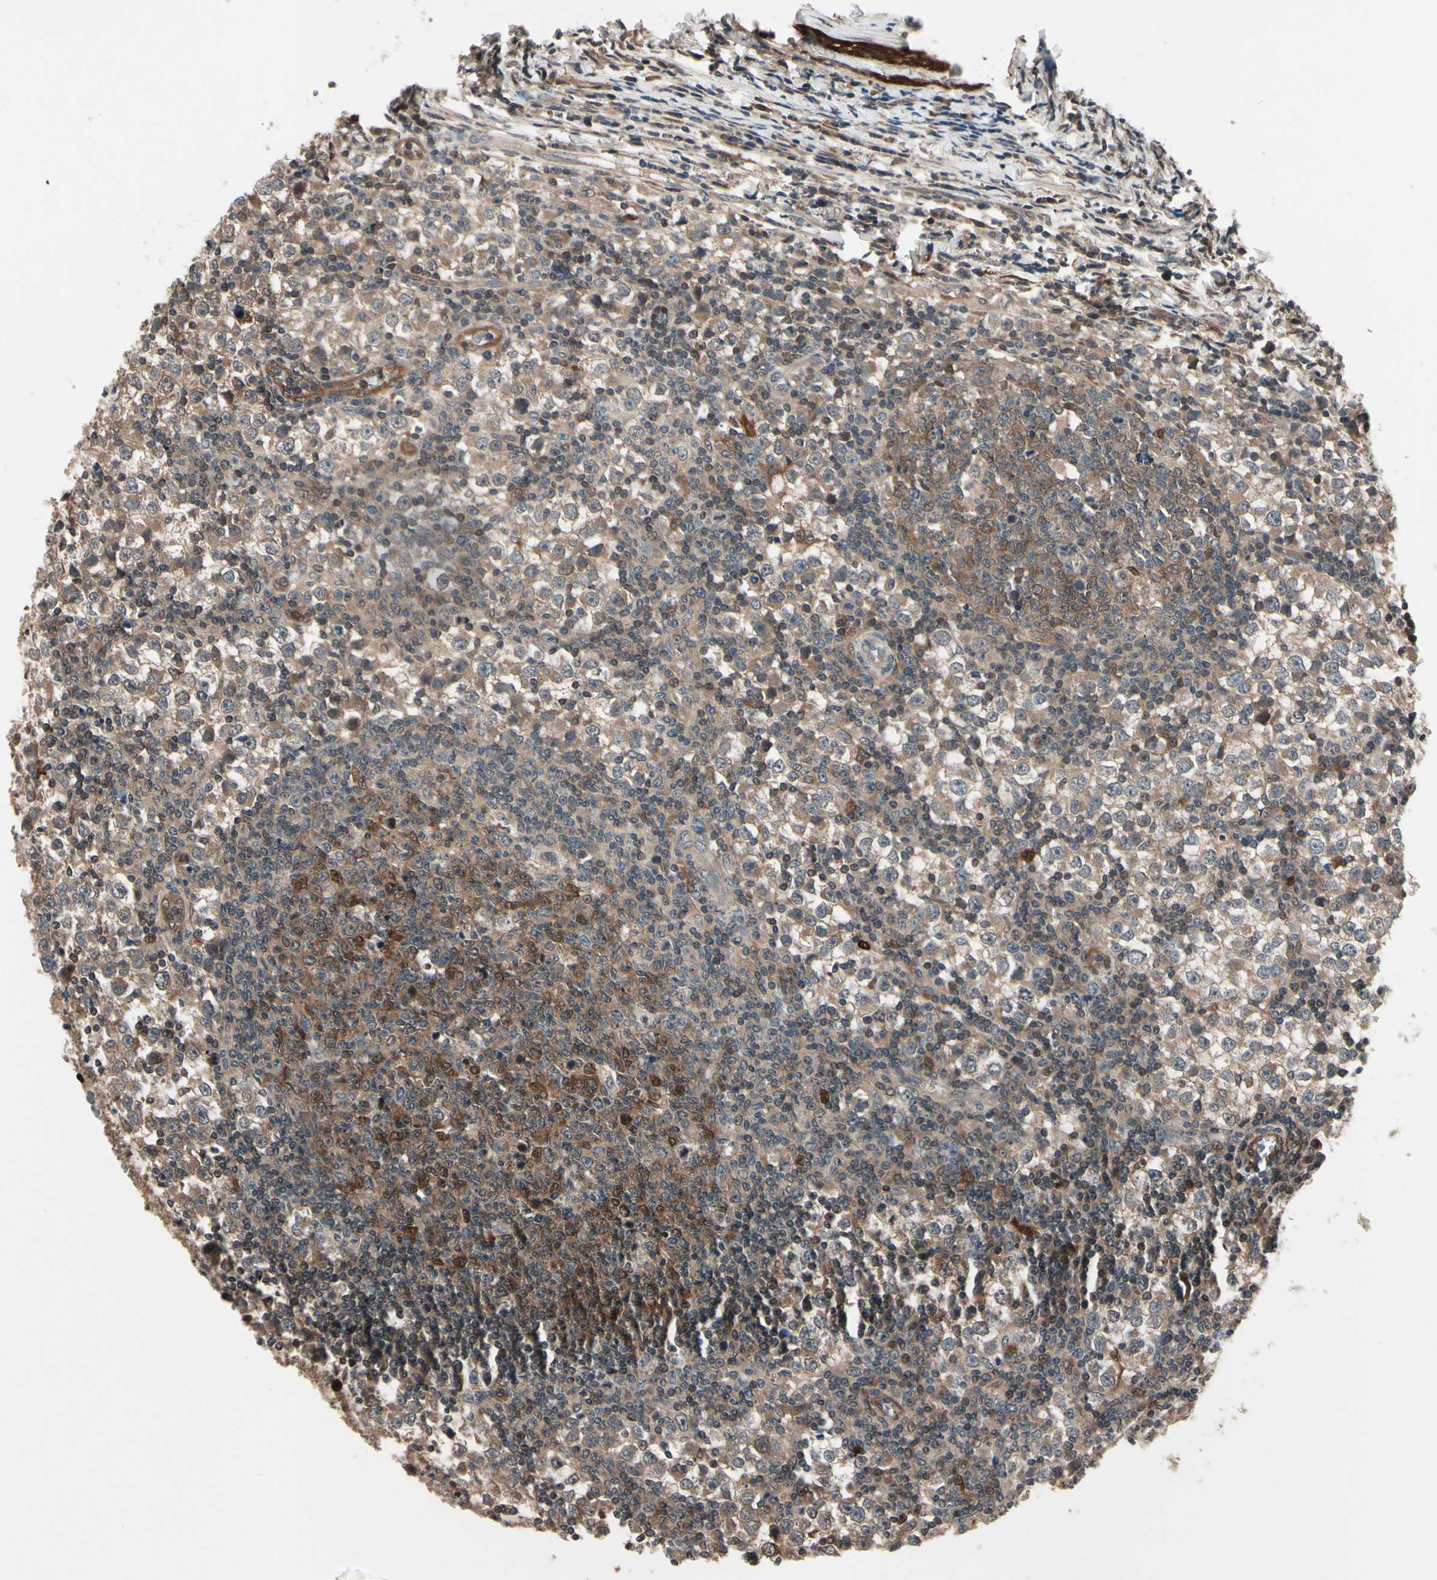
{"staining": {"intensity": "weak", "quantity": ">75%", "location": "cytoplasmic/membranous"}, "tissue": "testis cancer", "cell_type": "Tumor cells", "image_type": "cancer", "snomed": [{"axis": "morphology", "description": "Seminoma, NOS"}, {"axis": "topography", "description": "Testis"}], "caption": "IHC image of neoplastic tissue: testis cancer (seminoma) stained using immunohistochemistry demonstrates low levels of weak protein expression localized specifically in the cytoplasmic/membranous of tumor cells, appearing as a cytoplasmic/membranous brown color.", "gene": "PRDX6", "patient": {"sex": "male", "age": 65}}